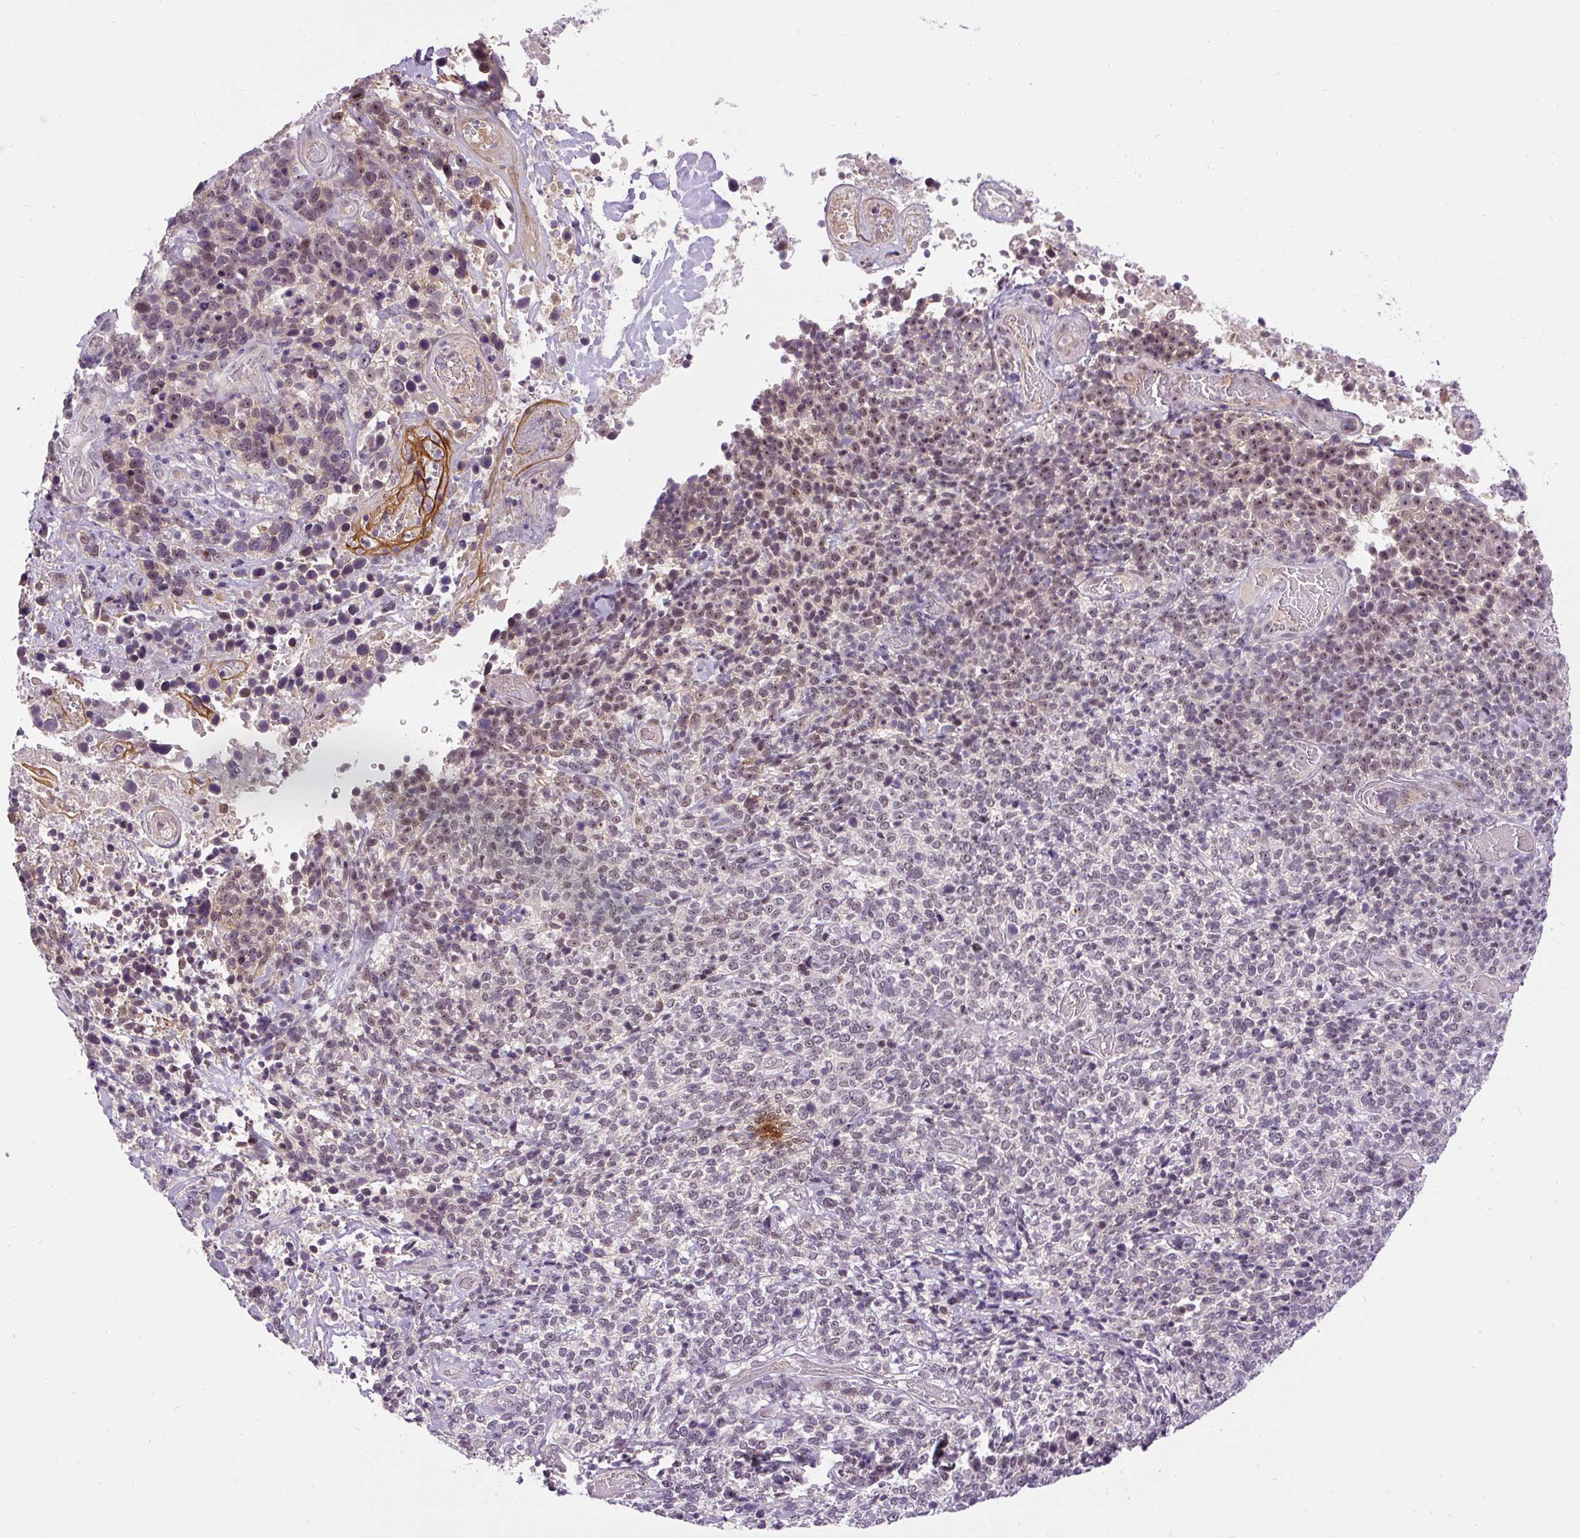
{"staining": {"intensity": "weak", "quantity": "25%-75%", "location": "nuclear"}, "tissue": "cervical cancer", "cell_type": "Tumor cells", "image_type": "cancer", "snomed": [{"axis": "morphology", "description": "Squamous cell carcinoma, NOS"}, {"axis": "topography", "description": "Cervix"}], "caption": "IHC photomicrograph of neoplastic tissue: cervical cancer stained using IHC exhibits low levels of weak protein expression localized specifically in the nuclear of tumor cells, appearing as a nuclear brown color.", "gene": "FAM117B", "patient": {"sex": "female", "age": 46}}